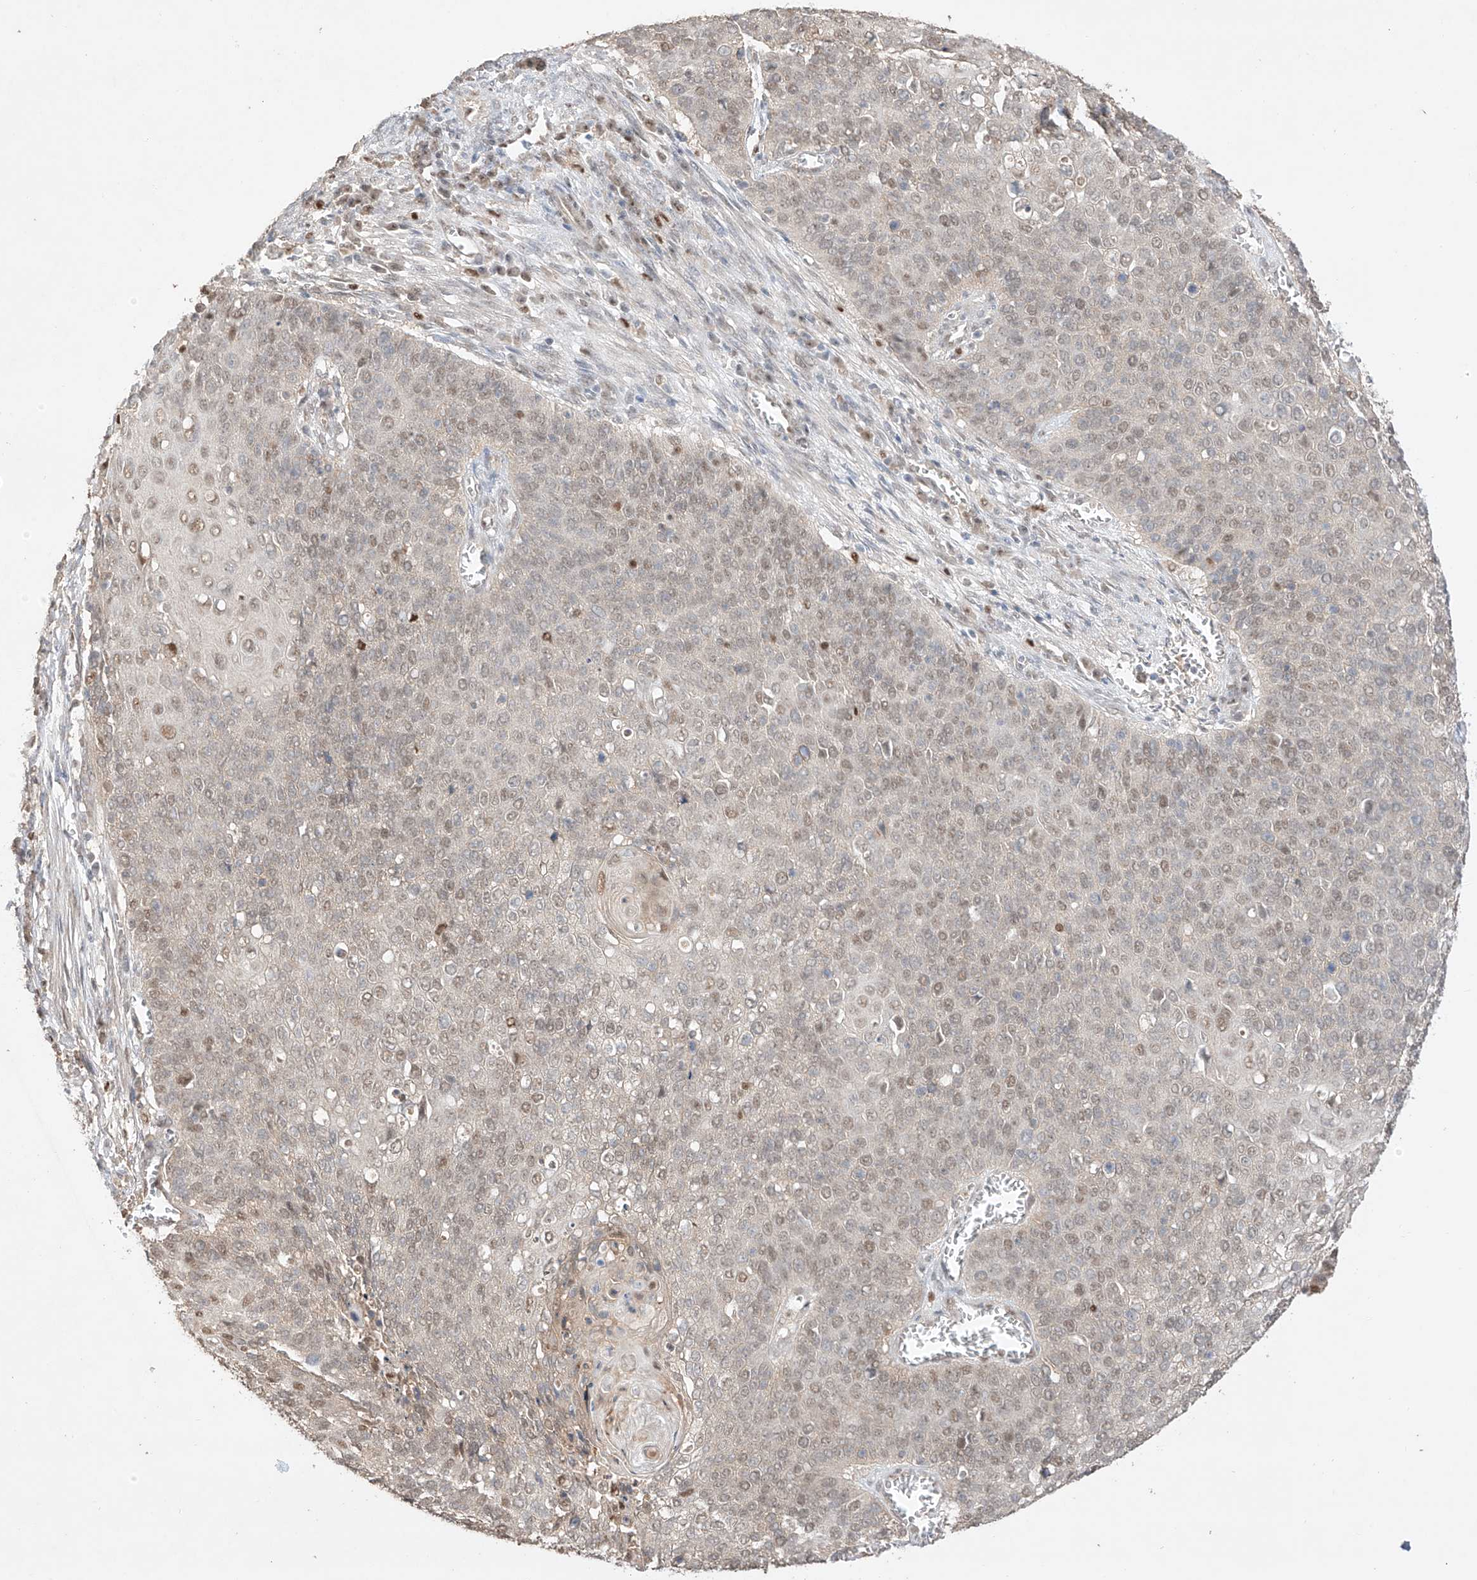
{"staining": {"intensity": "weak", "quantity": ">75%", "location": "nuclear"}, "tissue": "cervical cancer", "cell_type": "Tumor cells", "image_type": "cancer", "snomed": [{"axis": "morphology", "description": "Squamous cell carcinoma, NOS"}, {"axis": "topography", "description": "Cervix"}], "caption": "Immunohistochemistry (IHC) of human cervical squamous cell carcinoma displays low levels of weak nuclear staining in about >75% of tumor cells.", "gene": "APIP", "patient": {"sex": "female", "age": 39}}